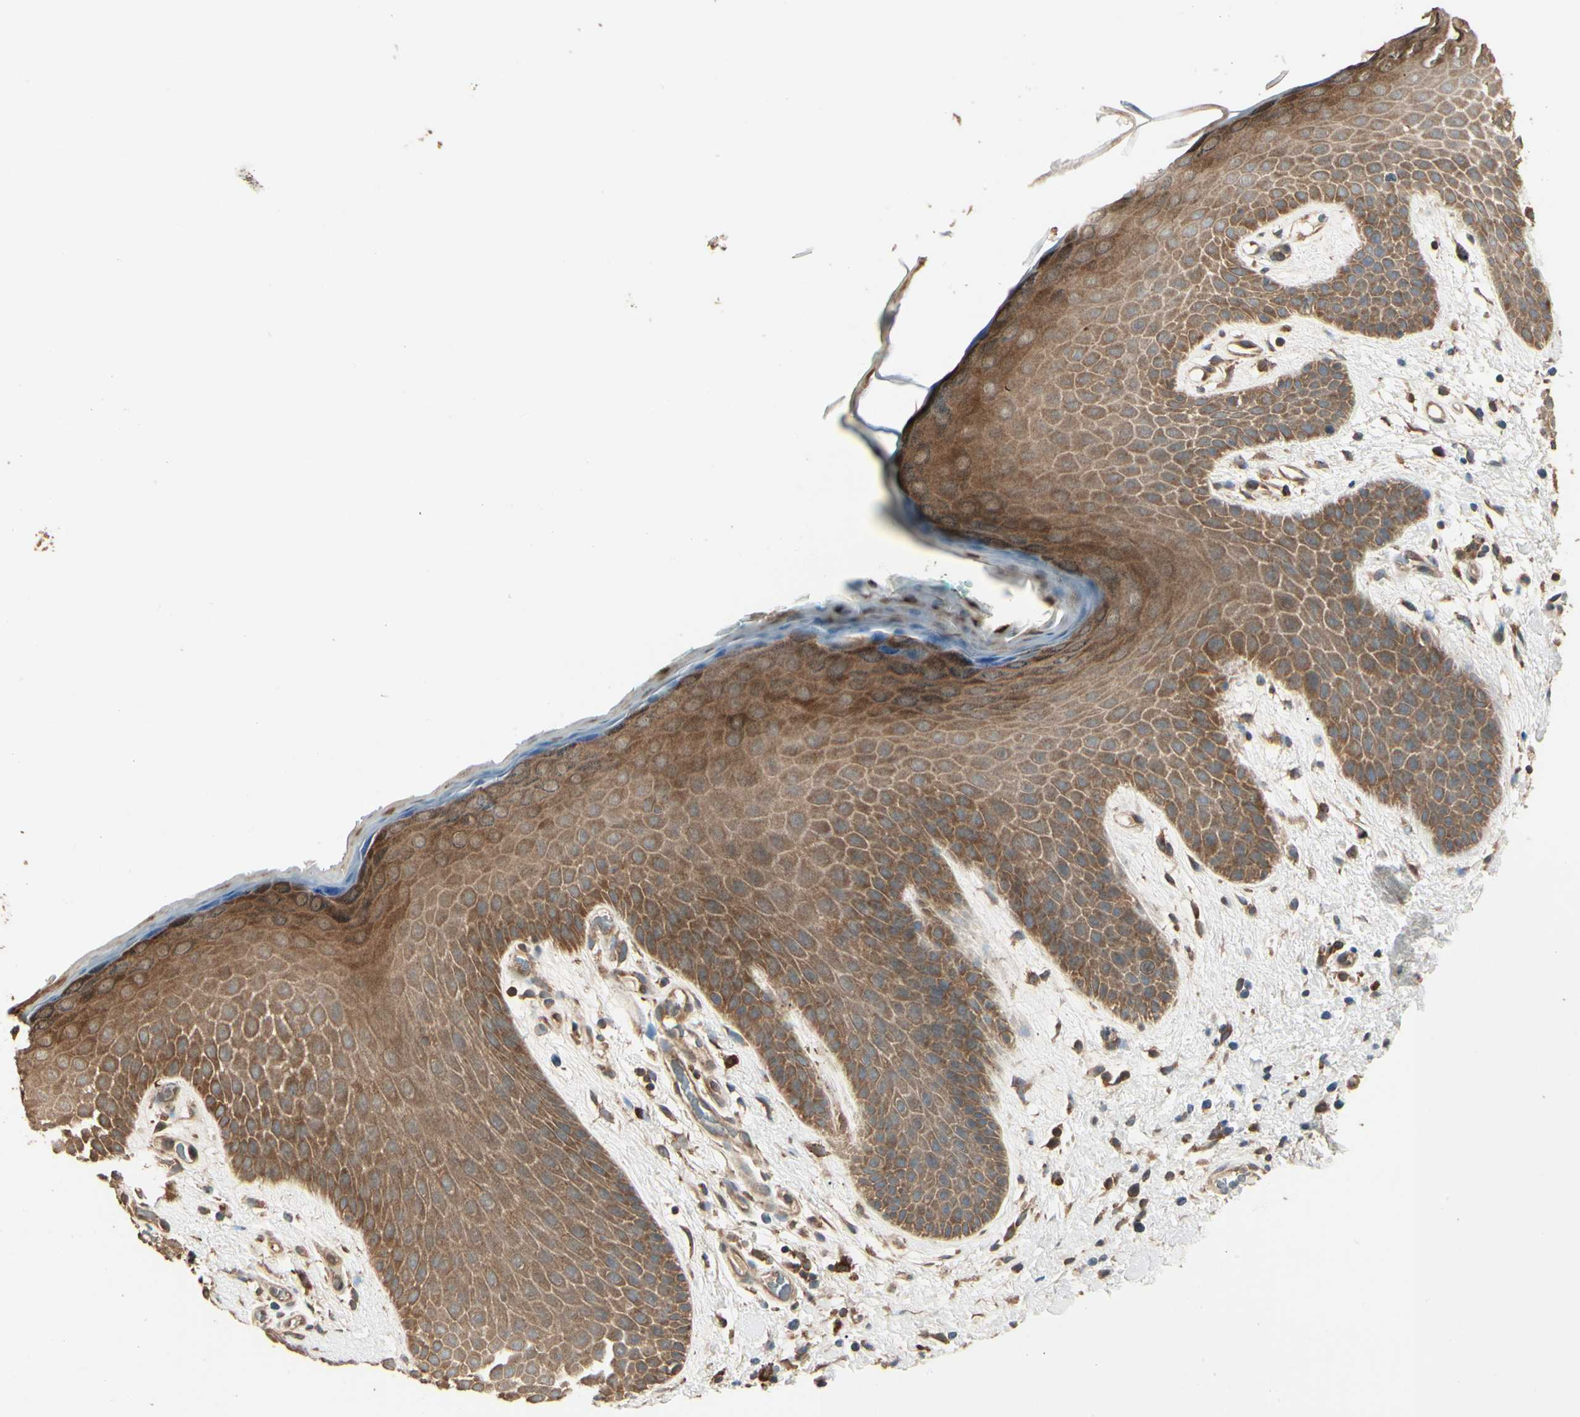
{"staining": {"intensity": "strong", "quantity": ">75%", "location": "cytoplasmic/membranous"}, "tissue": "skin", "cell_type": "Epidermal cells", "image_type": "normal", "snomed": [{"axis": "morphology", "description": "Normal tissue, NOS"}, {"axis": "topography", "description": "Anal"}], "caption": "A high amount of strong cytoplasmic/membranous staining is present in approximately >75% of epidermal cells in unremarkable skin. (brown staining indicates protein expression, while blue staining denotes nuclei).", "gene": "CCT7", "patient": {"sex": "male", "age": 74}}